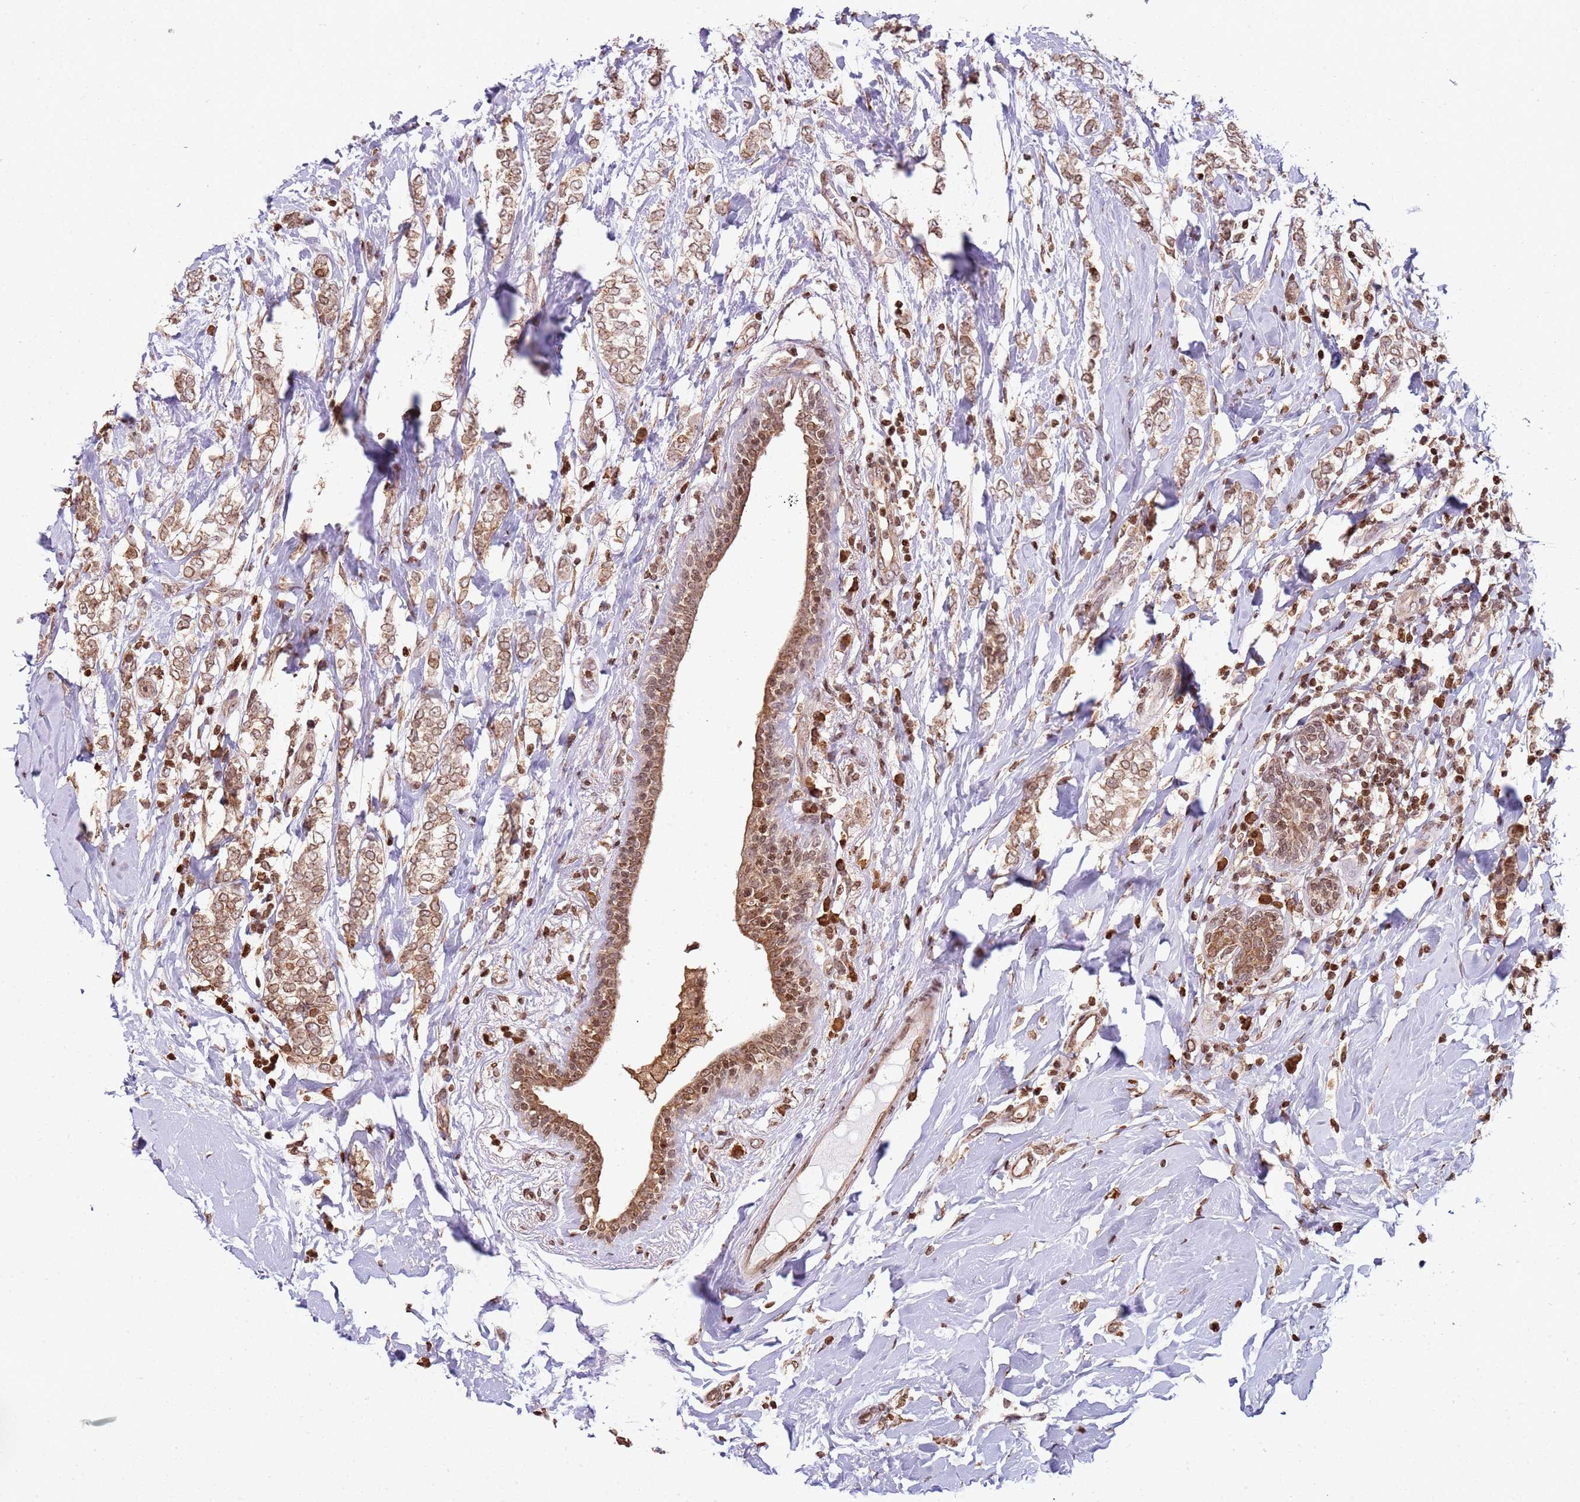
{"staining": {"intensity": "moderate", "quantity": ">75%", "location": "cytoplasmic/membranous"}, "tissue": "breast cancer", "cell_type": "Tumor cells", "image_type": "cancer", "snomed": [{"axis": "morphology", "description": "Normal tissue, NOS"}, {"axis": "morphology", "description": "Lobular carcinoma"}, {"axis": "topography", "description": "Breast"}], "caption": "Tumor cells display medium levels of moderate cytoplasmic/membranous positivity in about >75% of cells in human breast lobular carcinoma.", "gene": "SCAF1", "patient": {"sex": "female", "age": 47}}